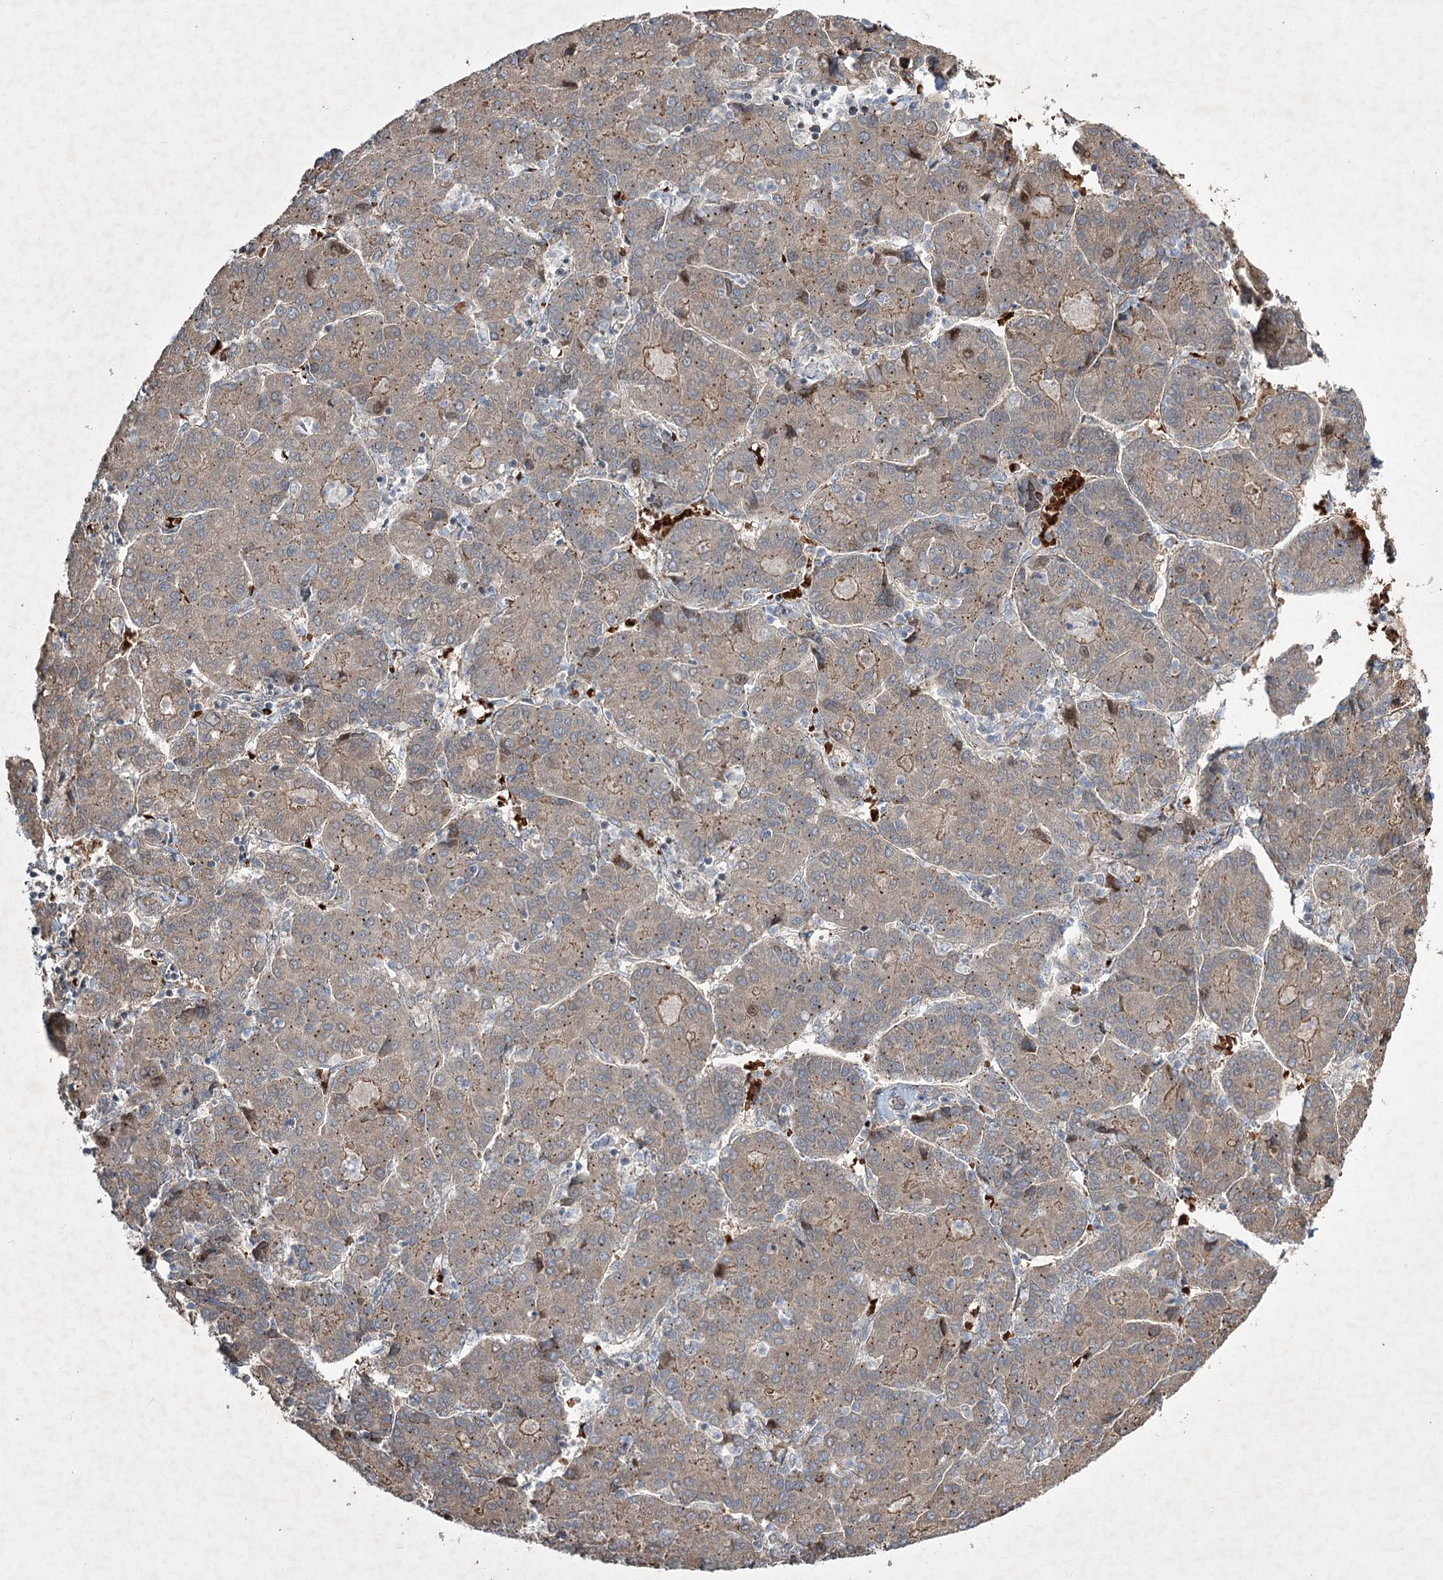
{"staining": {"intensity": "weak", "quantity": ">75%", "location": "cytoplasmic/membranous"}, "tissue": "liver cancer", "cell_type": "Tumor cells", "image_type": "cancer", "snomed": [{"axis": "morphology", "description": "Carcinoma, Hepatocellular, NOS"}, {"axis": "topography", "description": "Liver"}], "caption": "A high-resolution image shows immunohistochemistry (IHC) staining of liver hepatocellular carcinoma, which exhibits weak cytoplasmic/membranous expression in about >75% of tumor cells.", "gene": "SERINC5", "patient": {"sex": "male", "age": 65}}